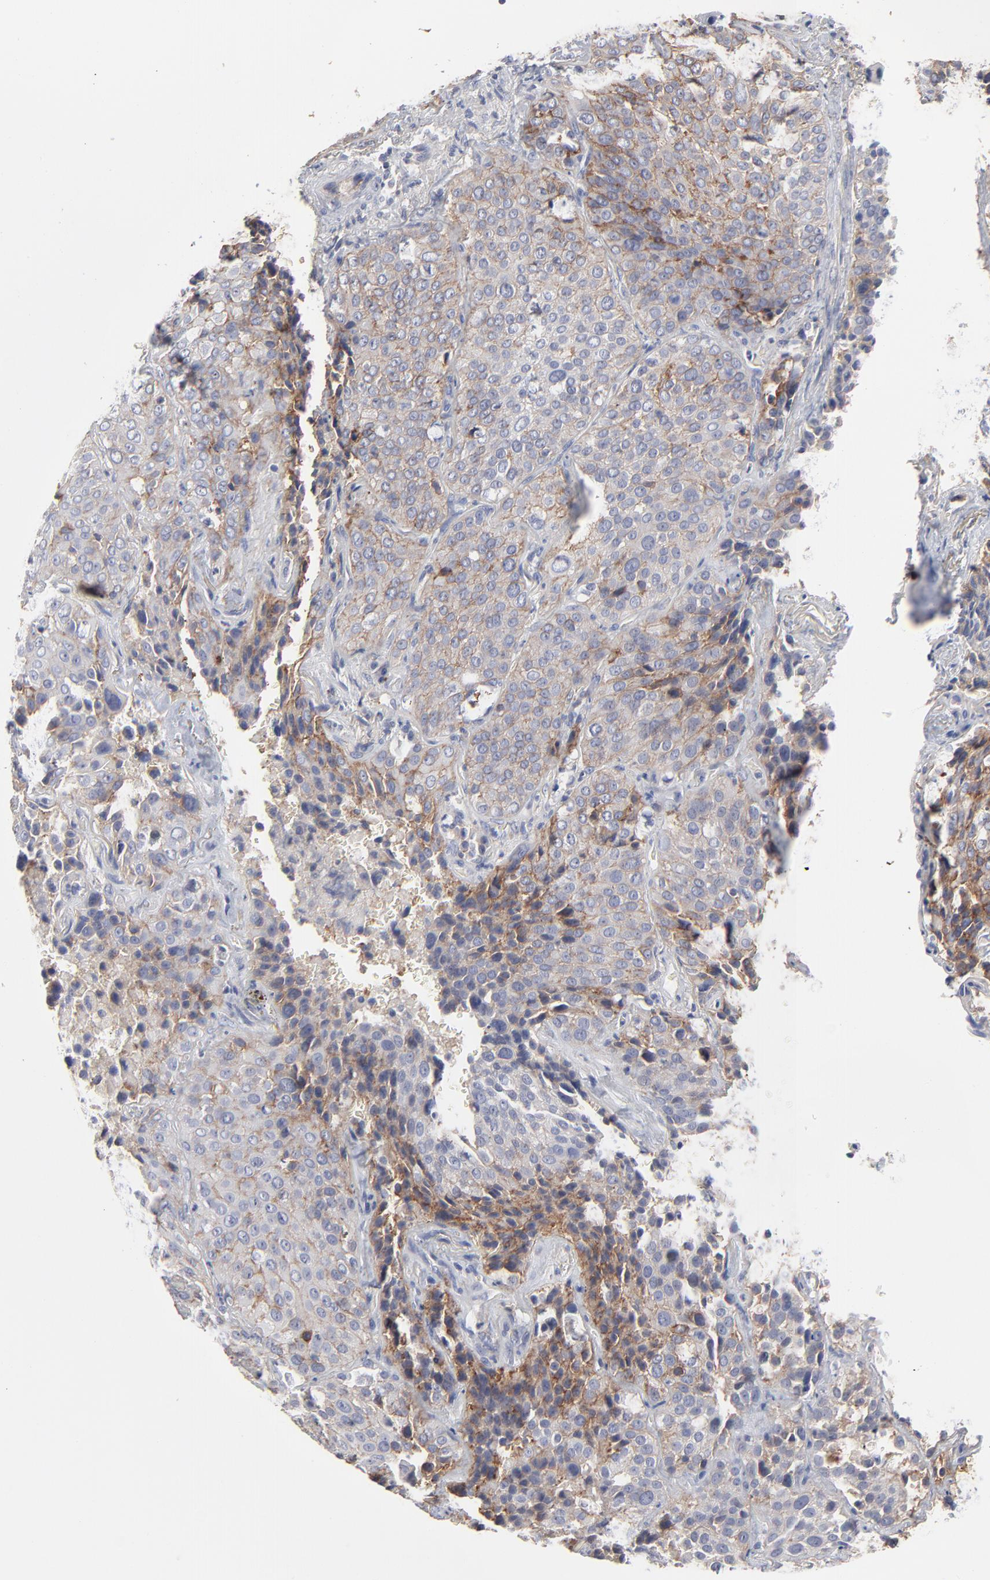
{"staining": {"intensity": "moderate", "quantity": ">75%", "location": "cytoplasmic/membranous"}, "tissue": "lung cancer", "cell_type": "Tumor cells", "image_type": "cancer", "snomed": [{"axis": "morphology", "description": "Squamous cell carcinoma, NOS"}, {"axis": "topography", "description": "Lung"}], "caption": "Protein staining reveals moderate cytoplasmic/membranous expression in about >75% of tumor cells in lung cancer (squamous cell carcinoma). (DAB IHC, brown staining for protein, blue staining for nuclei).", "gene": "SLC16A1", "patient": {"sex": "male", "age": 54}}